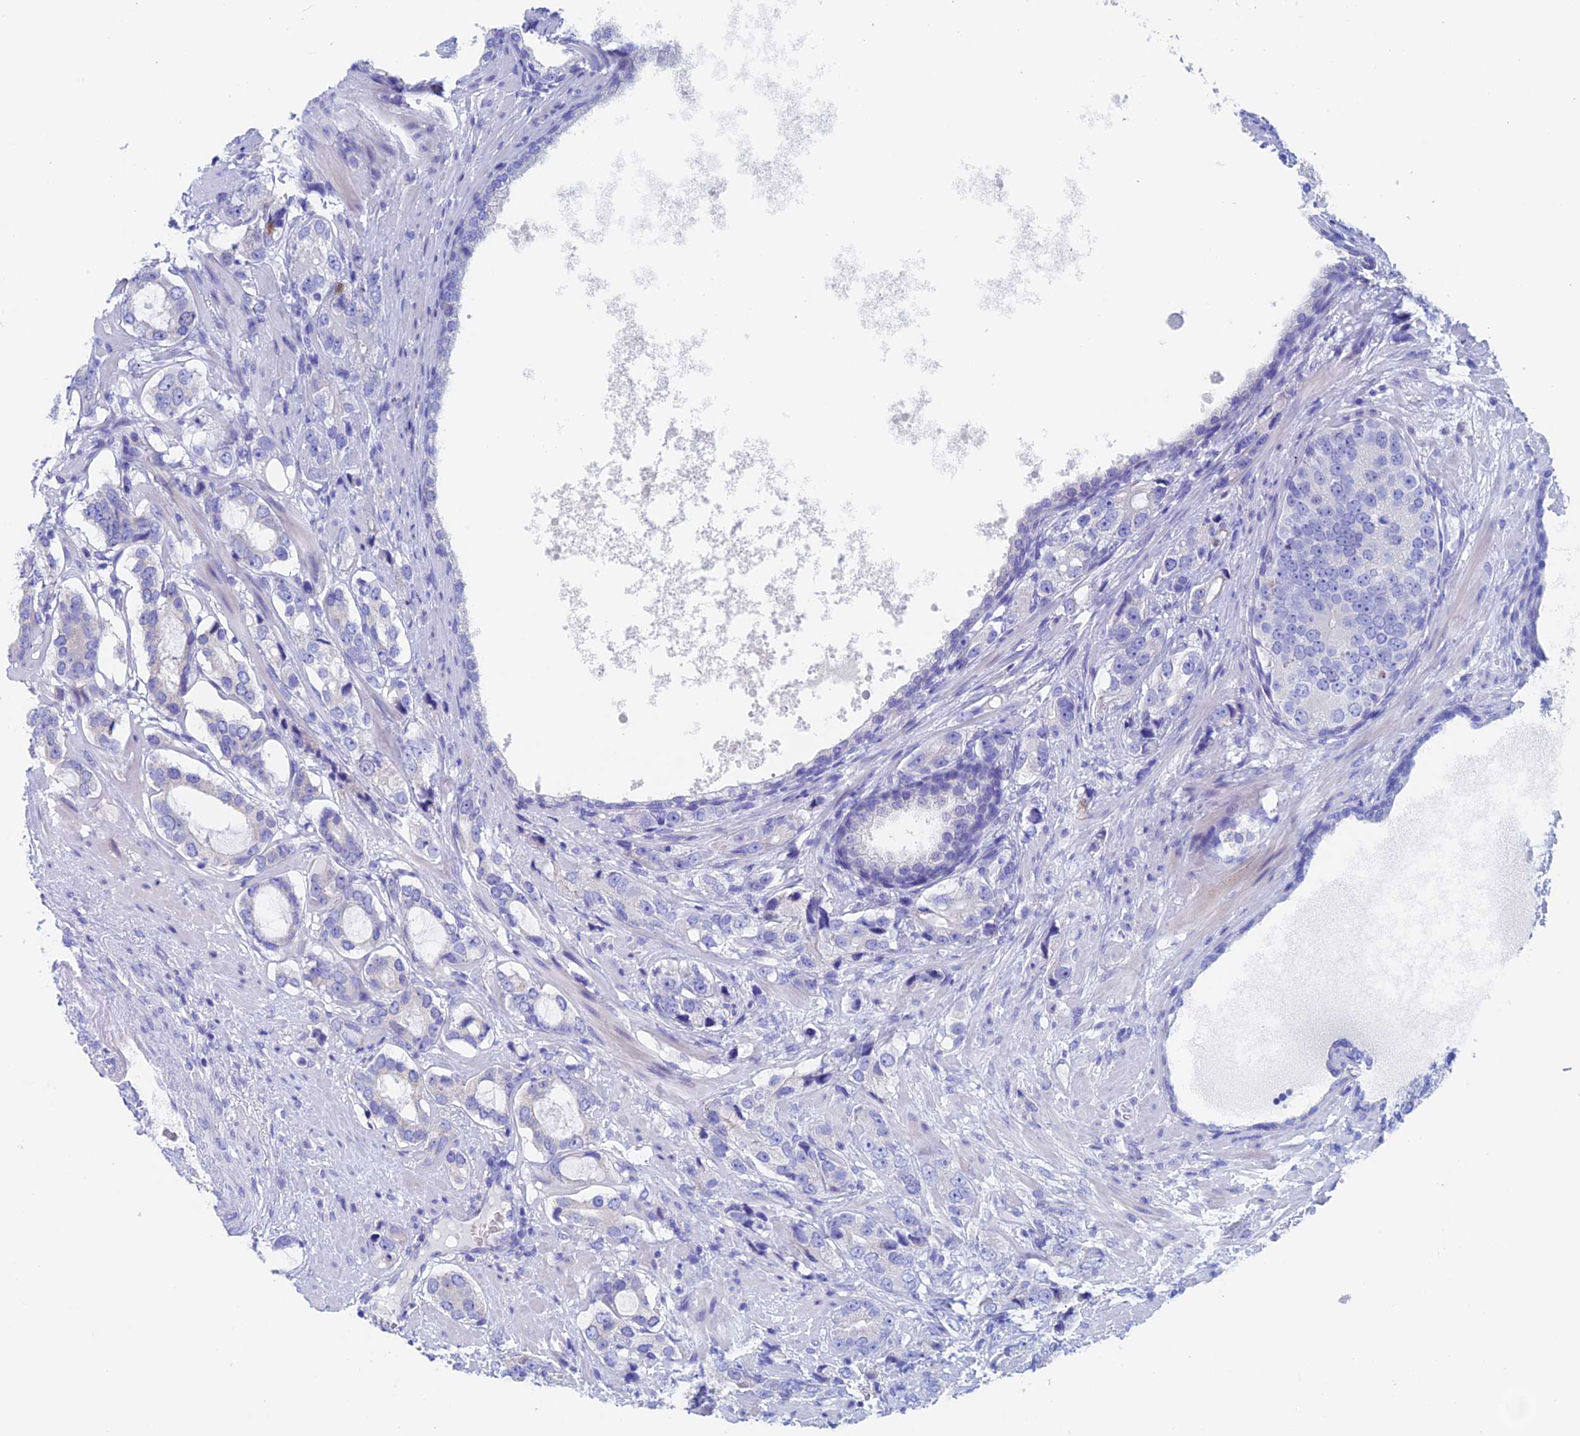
{"staining": {"intensity": "negative", "quantity": "none", "location": "none"}, "tissue": "prostate cancer", "cell_type": "Tumor cells", "image_type": "cancer", "snomed": [{"axis": "morphology", "description": "Adenocarcinoma, High grade"}, {"axis": "topography", "description": "Prostate"}], "caption": "High power microscopy image of an IHC image of prostate cancer, revealing no significant staining in tumor cells. Brightfield microscopy of IHC stained with DAB (3,3'-diaminobenzidine) (brown) and hematoxylin (blue), captured at high magnification.", "gene": "PSMC3IP", "patient": {"sex": "male", "age": 75}}